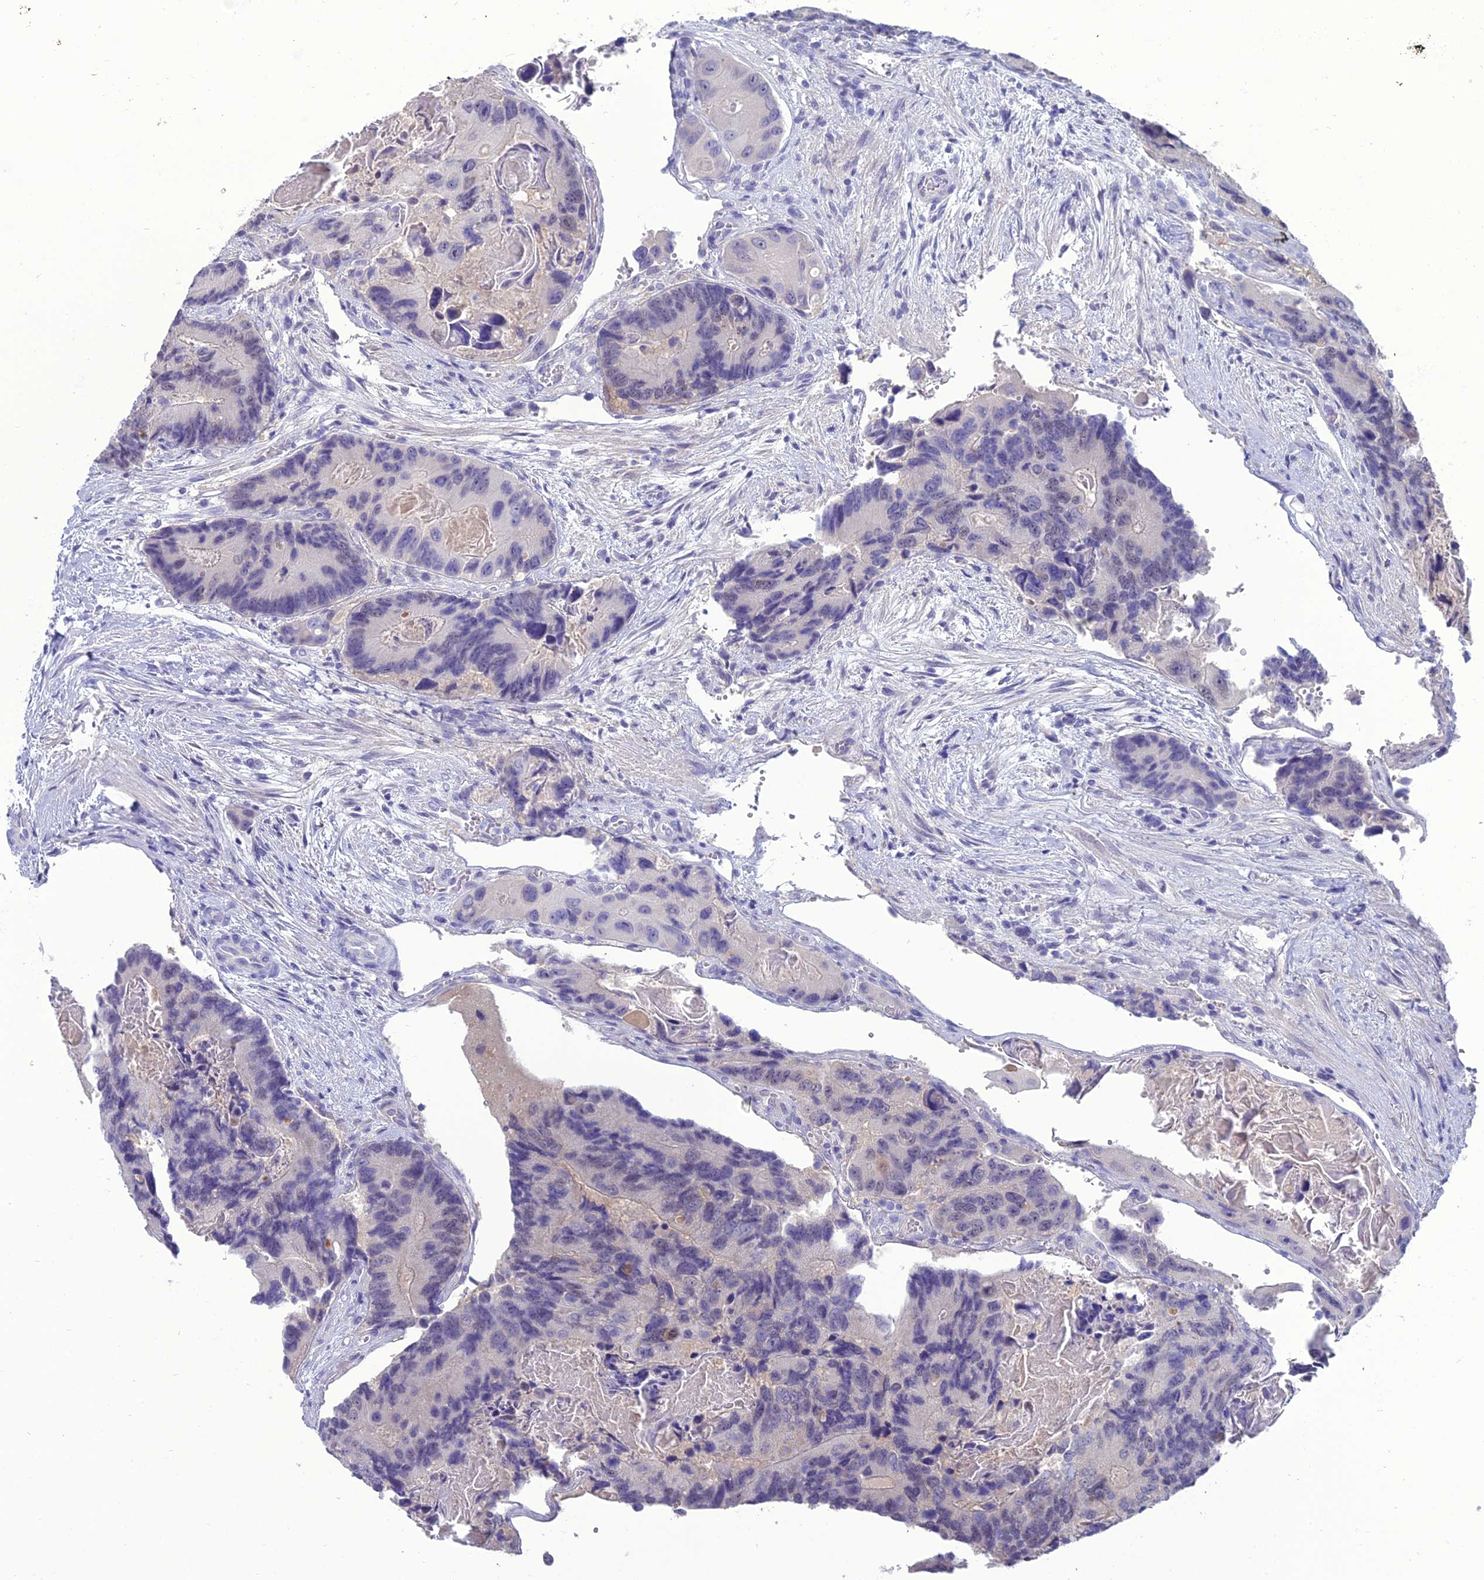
{"staining": {"intensity": "negative", "quantity": "none", "location": "none"}, "tissue": "colorectal cancer", "cell_type": "Tumor cells", "image_type": "cancer", "snomed": [{"axis": "morphology", "description": "Adenocarcinoma, NOS"}, {"axis": "topography", "description": "Colon"}], "caption": "Human colorectal cancer (adenocarcinoma) stained for a protein using immunohistochemistry (IHC) shows no positivity in tumor cells.", "gene": "GNPNAT1", "patient": {"sex": "male", "age": 84}}